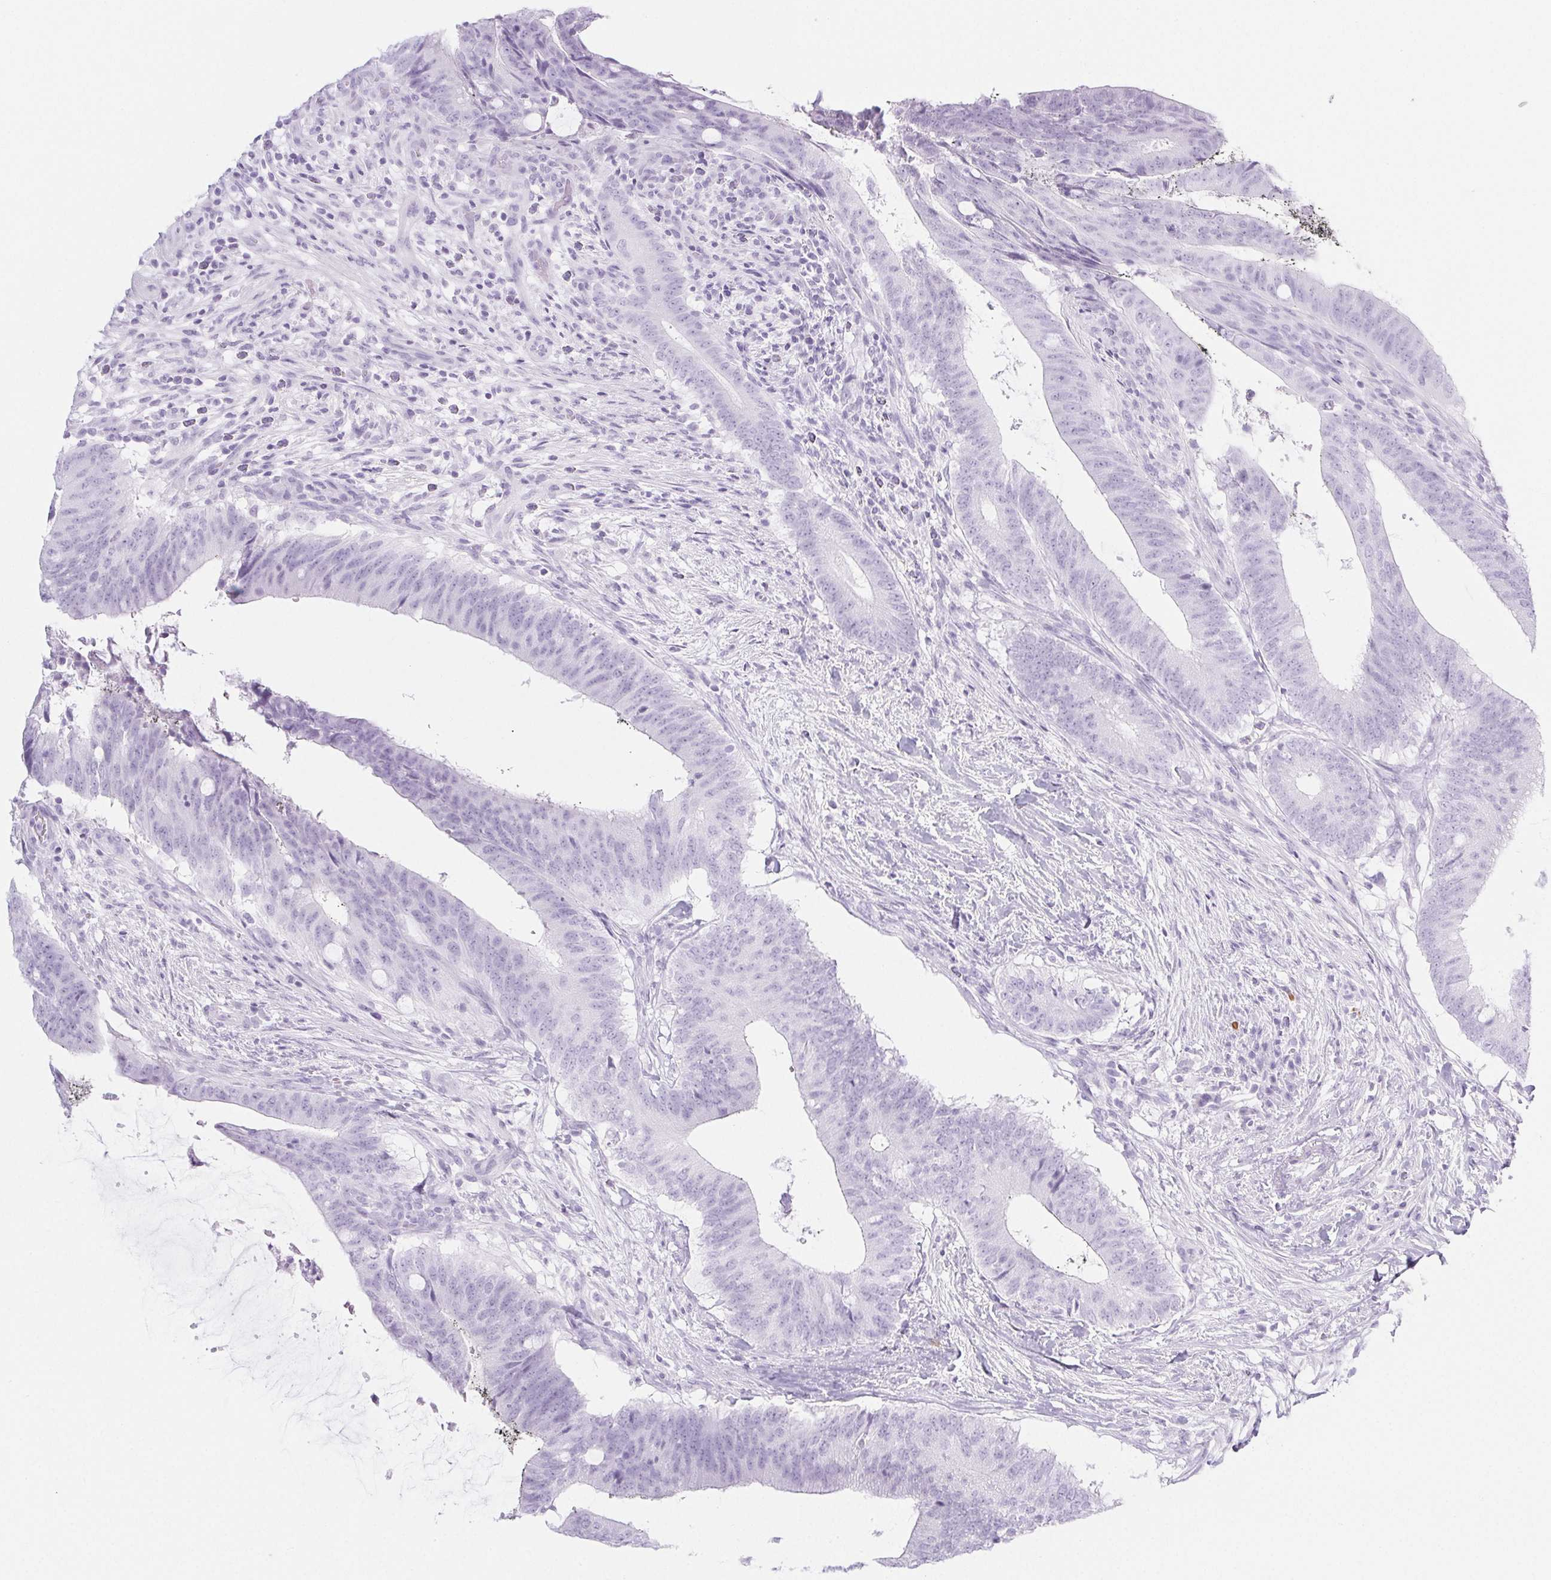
{"staining": {"intensity": "negative", "quantity": "none", "location": "none"}, "tissue": "colorectal cancer", "cell_type": "Tumor cells", "image_type": "cancer", "snomed": [{"axis": "morphology", "description": "Adenocarcinoma, NOS"}, {"axis": "topography", "description": "Colon"}], "caption": "IHC micrograph of neoplastic tissue: colorectal cancer (adenocarcinoma) stained with DAB displays no significant protein positivity in tumor cells.", "gene": "PI3", "patient": {"sex": "female", "age": 43}}